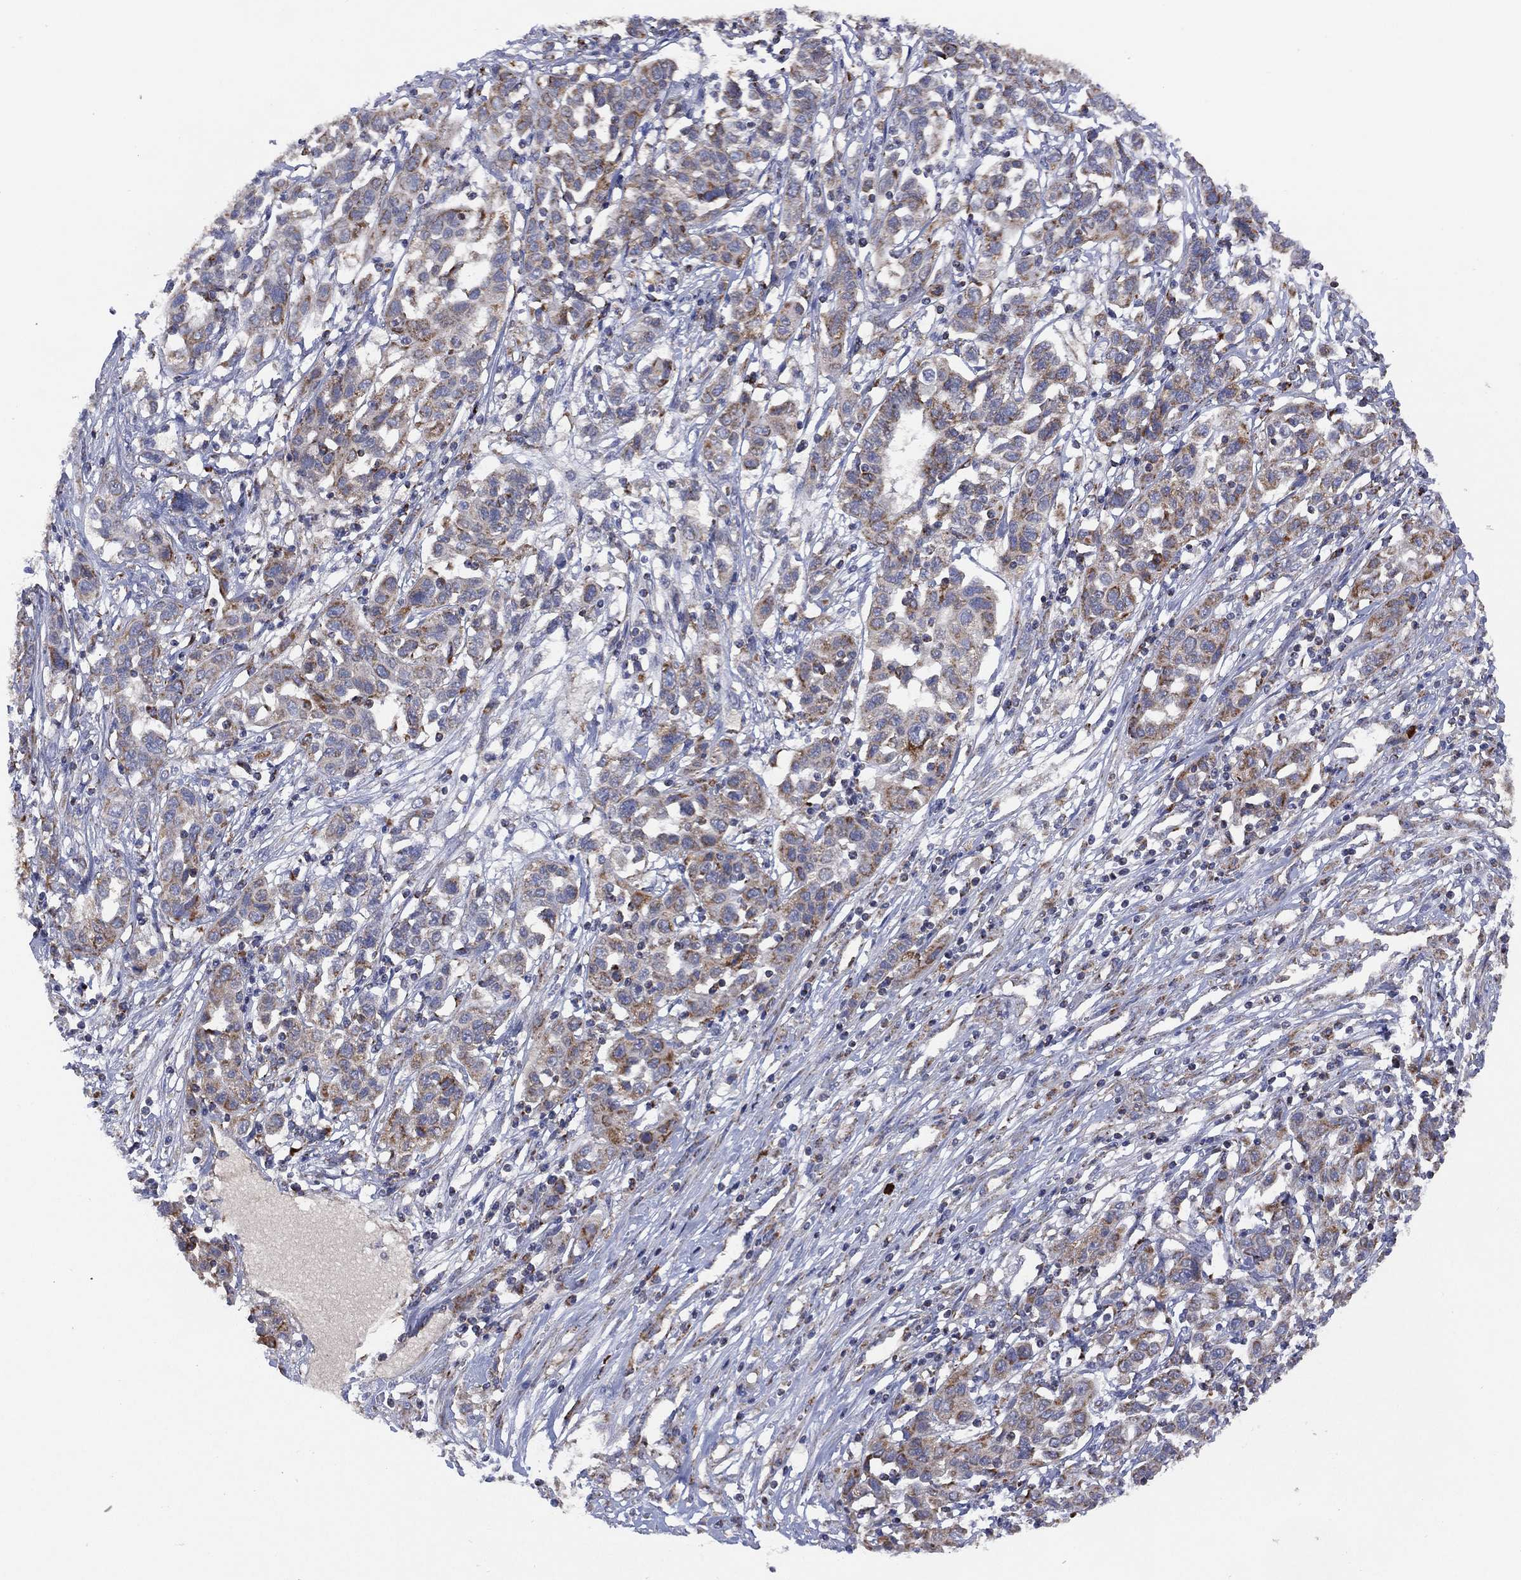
{"staining": {"intensity": "moderate", "quantity": "<25%", "location": "cytoplasmic/membranous"}, "tissue": "liver cancer", "cell_type": "Tumor cells", "image_type": "cancer", "snomed": [{"axis": "morphology", "description": "Adenocarcinoma, NOS"}, {"axis": "morphology", "description": "Cholangiocarcinoma"}, {"axis": "topography", "description": "Liver"}], "caption": "Adenocarcinoma (liver) stained with a brown dye demonstrates moderate cytoplasmic/membranous positive staining in approximately <25% of tumor cells.", "gene": "PPP2R5A", "patient": {"sex": "male", "age": 64}}